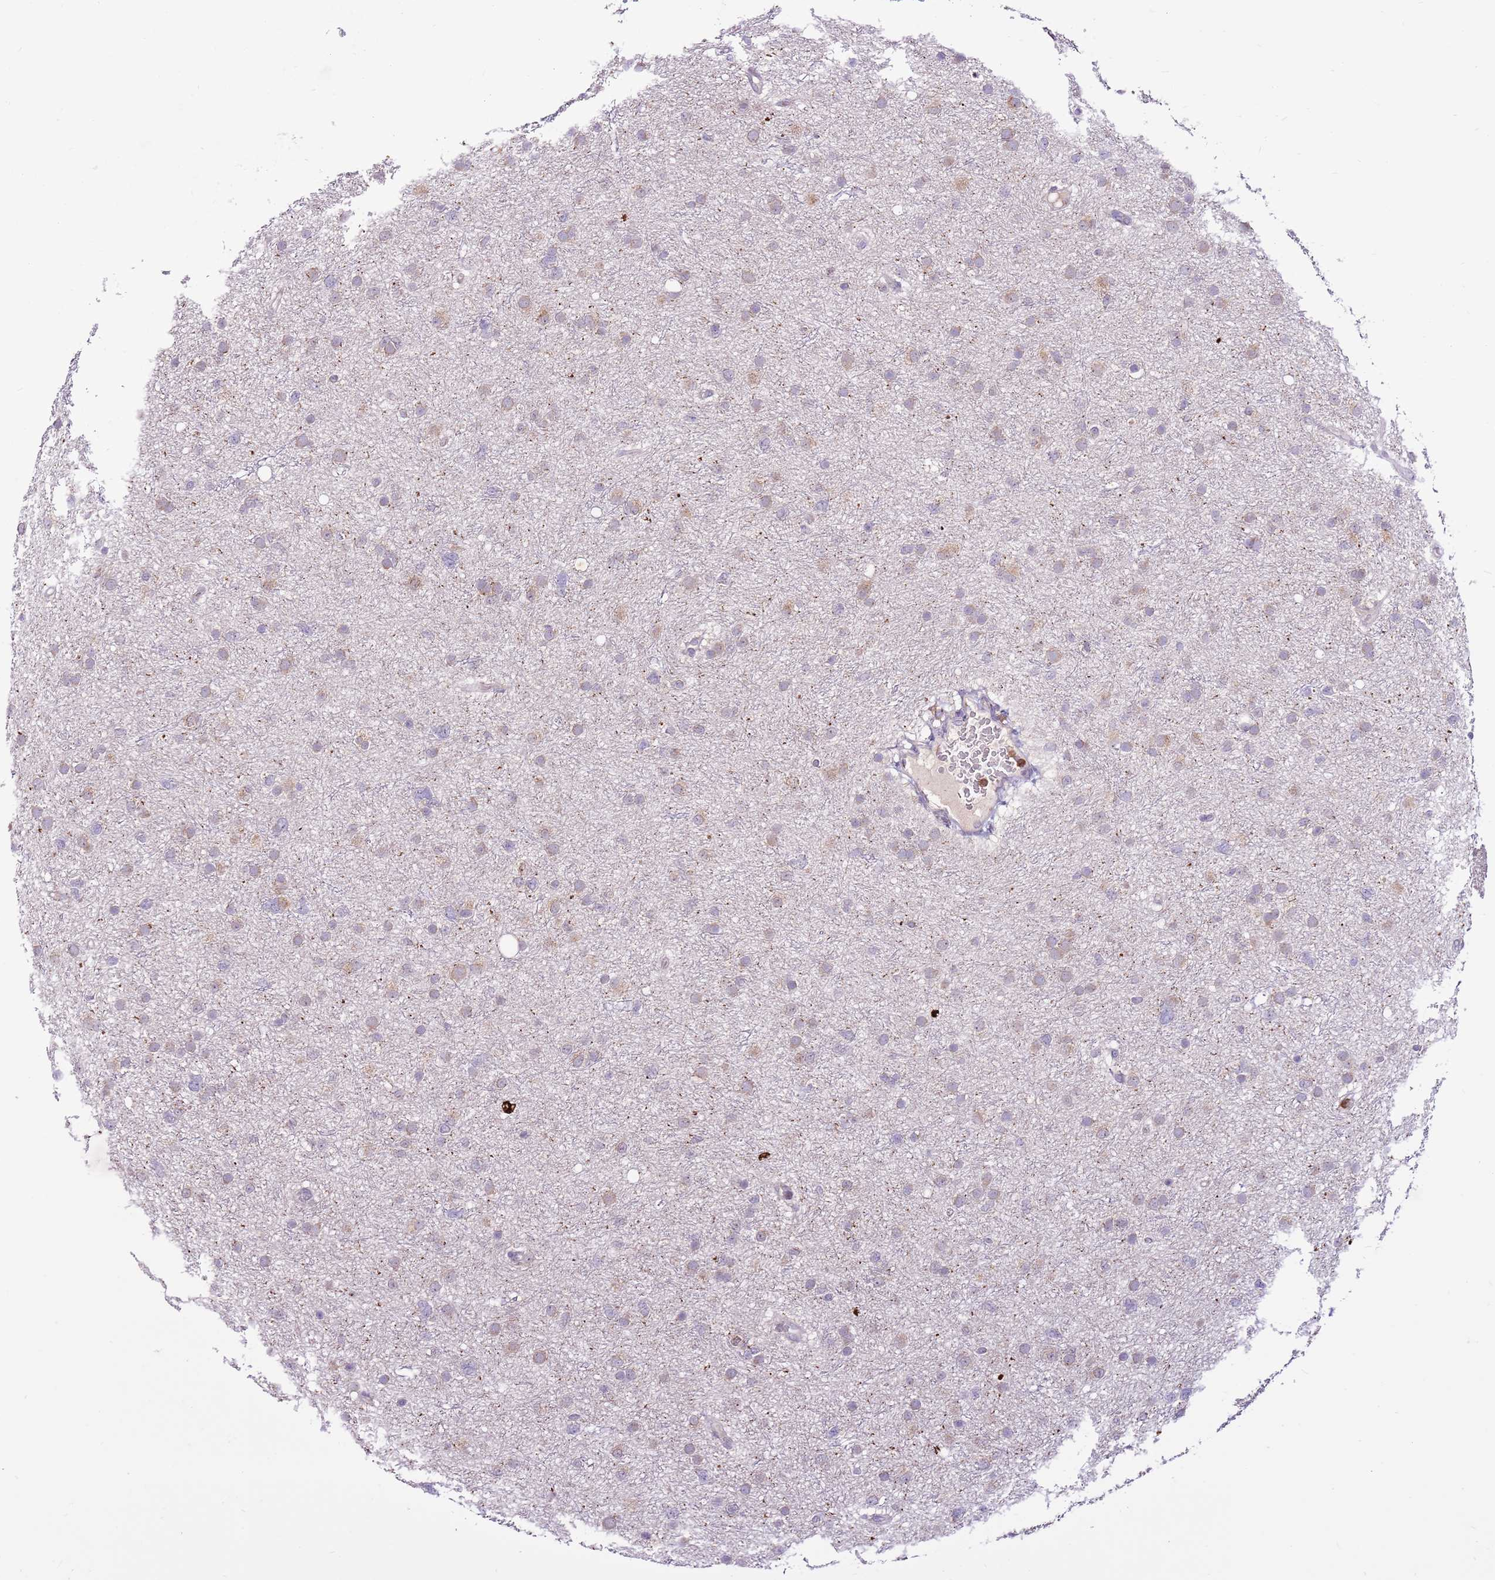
{"staining": {"intensity": "weak", "quantity": "<25%", "location": "cytoplasmic/membranous"}, "tissue": "glioma", "cell_type": "Tumor cells", "image_type": "cancer", "snomed": [{"axis": "morphology", "description": "Glioma, malignant, Low grade"}, {"axis": "topography", "description": "Cerebral cortex"}], "caption": "IHC image of human glioma stained for a protein (brown), which shows no positivity in tumor cells.", "gene": "ZSWIM1", "patient": {"sex": "female", "age": 39}}